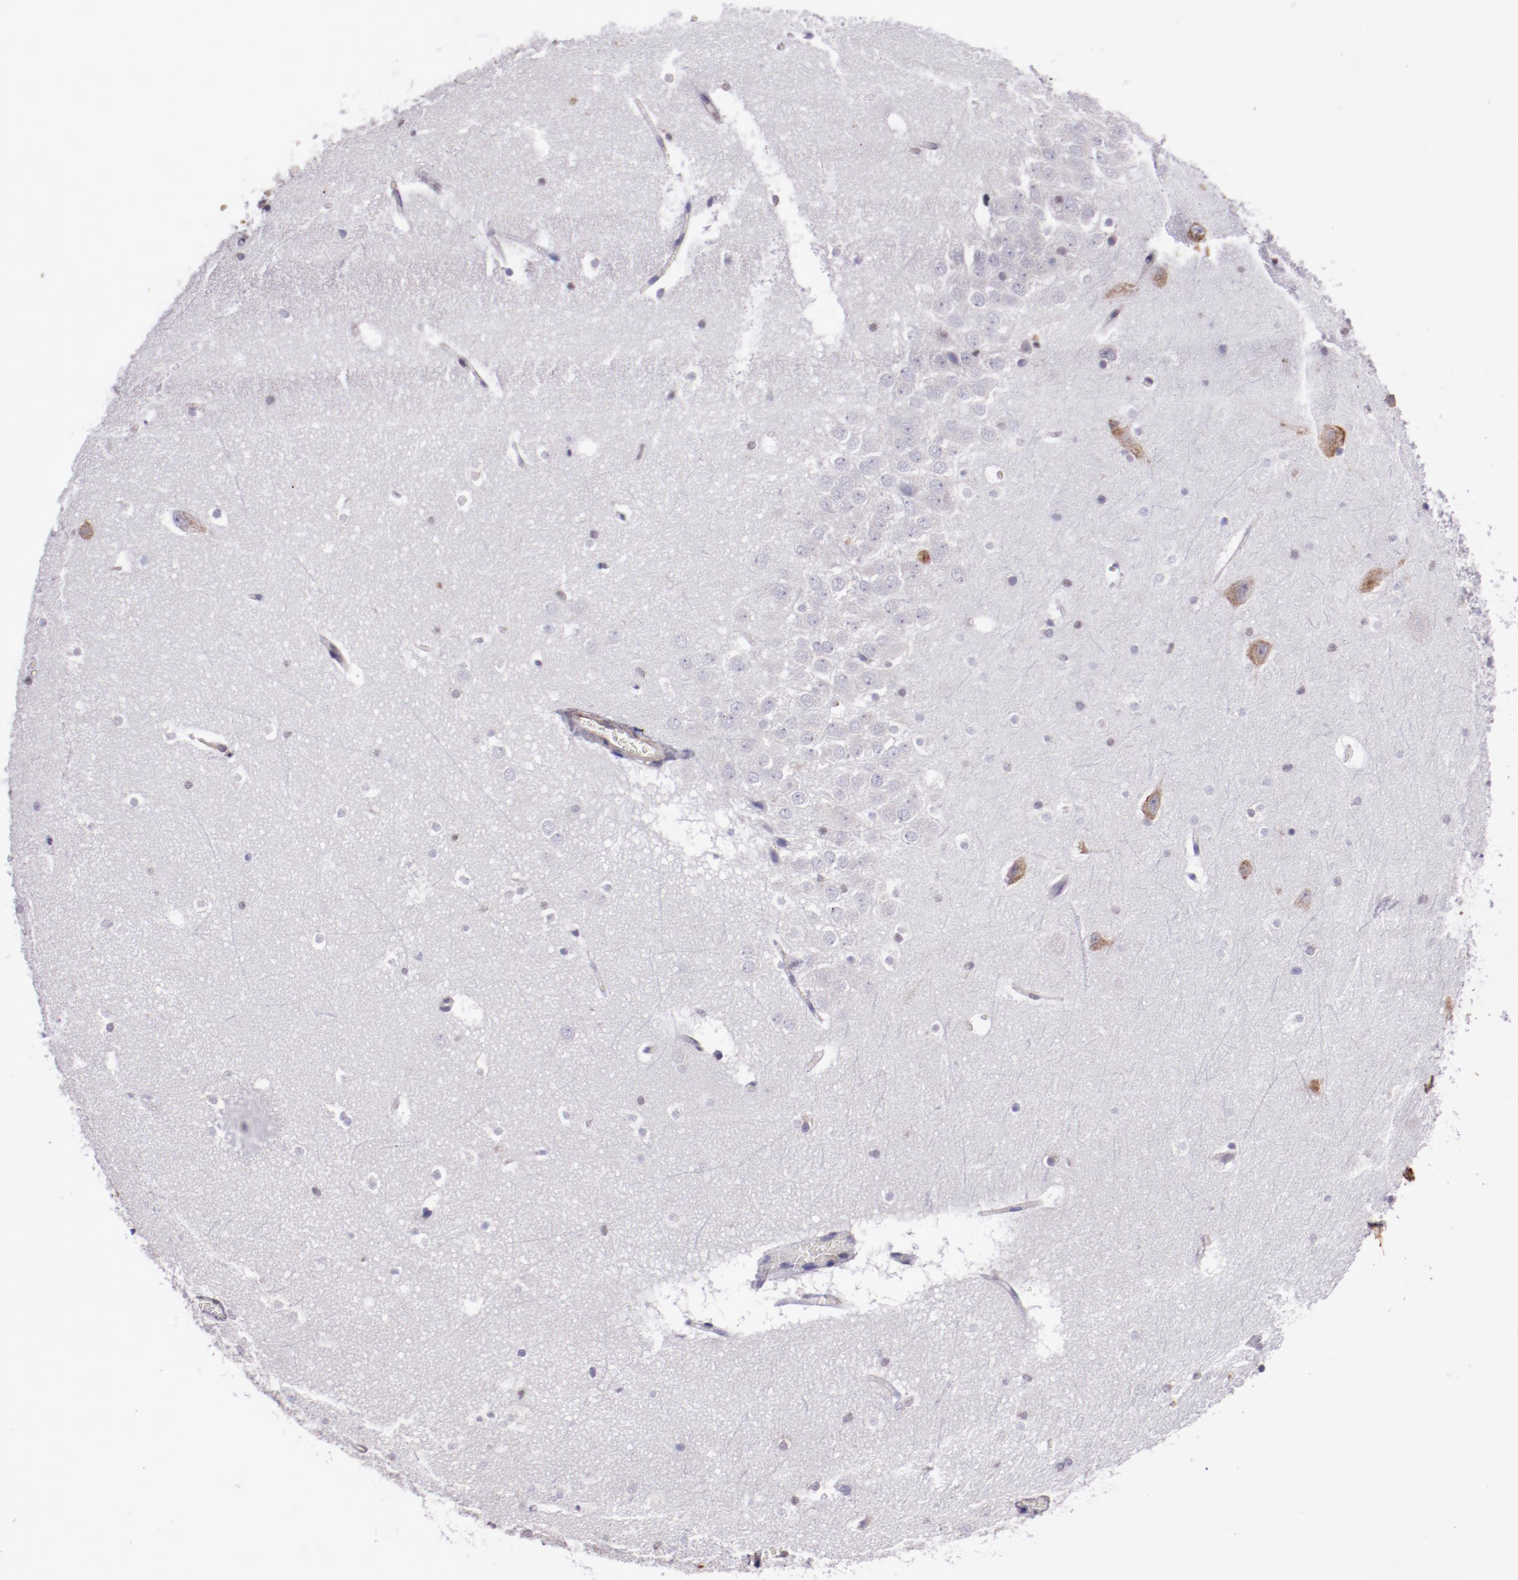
{"staining": {"intensity": "weak", "quantity": "<25%", "location": "cytoplasmic/membranous"}, "tissue": "hippocampus", "cell_type": "Glial cells", "image_type": "normal", "snomed": [{"axis": "morphology", "description": "Normal tissue, NOS"}, {"axis": "topography", "description": "Hippocampus"}], "caption": "DAB immunohistochemical staining of benign hippocampus demonstrates no significant positivity in glial cells.", "gene": "ELF1", "patient": {"sex": "male", "age": 45}}